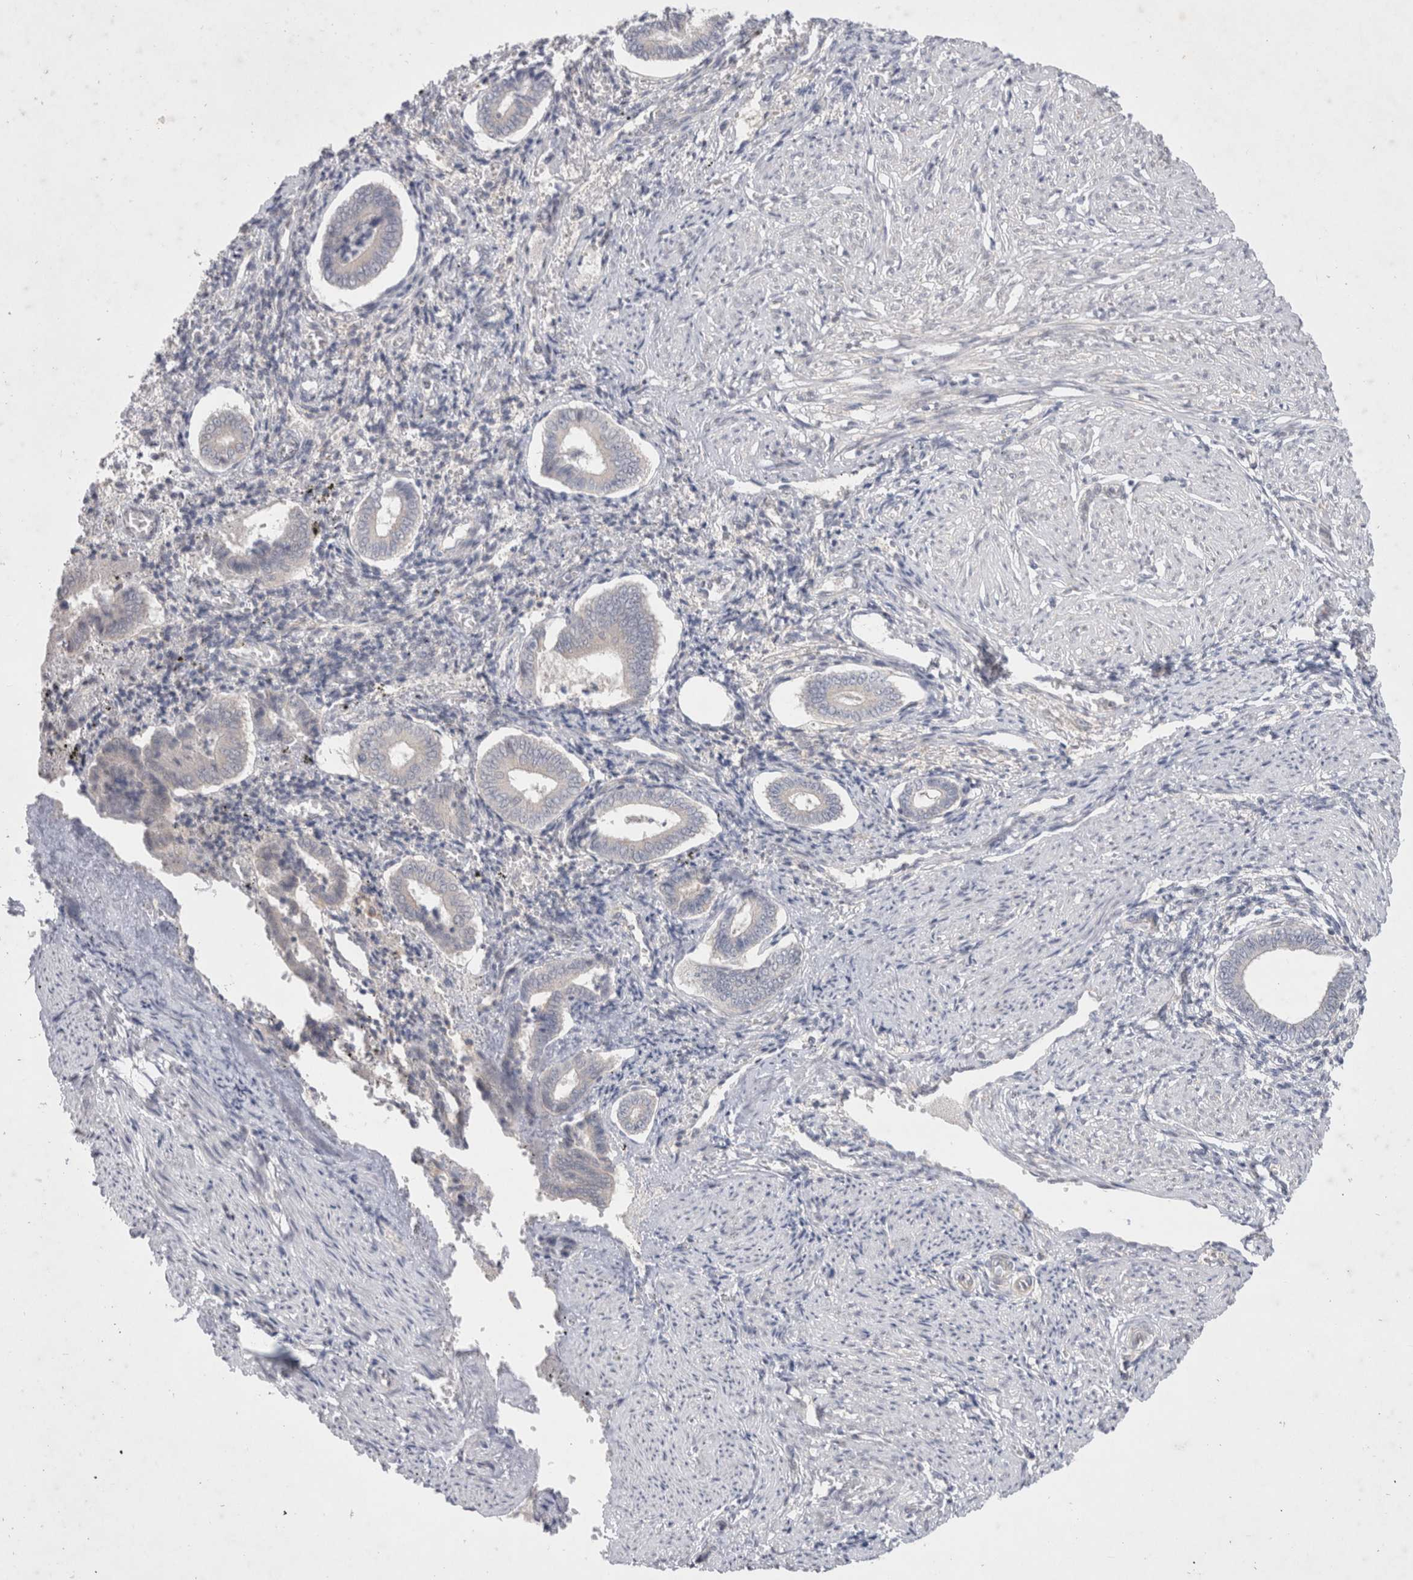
{"staining": {"intensity": "negative", "quantity": "none", "location": "none"}, "tissue": "endometrium", "cell_type": "Cells in endometrial stroma", "image_type": "normal", "snomed": [{"axis": "morphology", "description": "Normal tissue, NOS"}, {"axis": "topography", "description": "Endometrium"}], "caption": "Unremarkable endometrium was stained to show a protein in brown. There is no significant expression in cells in endometrial stroma. (DAB (3,3'-diaminobenzidine) immunohistochemistry, high magnification).", "gene": "BICD2", "patient": {"sex": "female", "age": 42}}